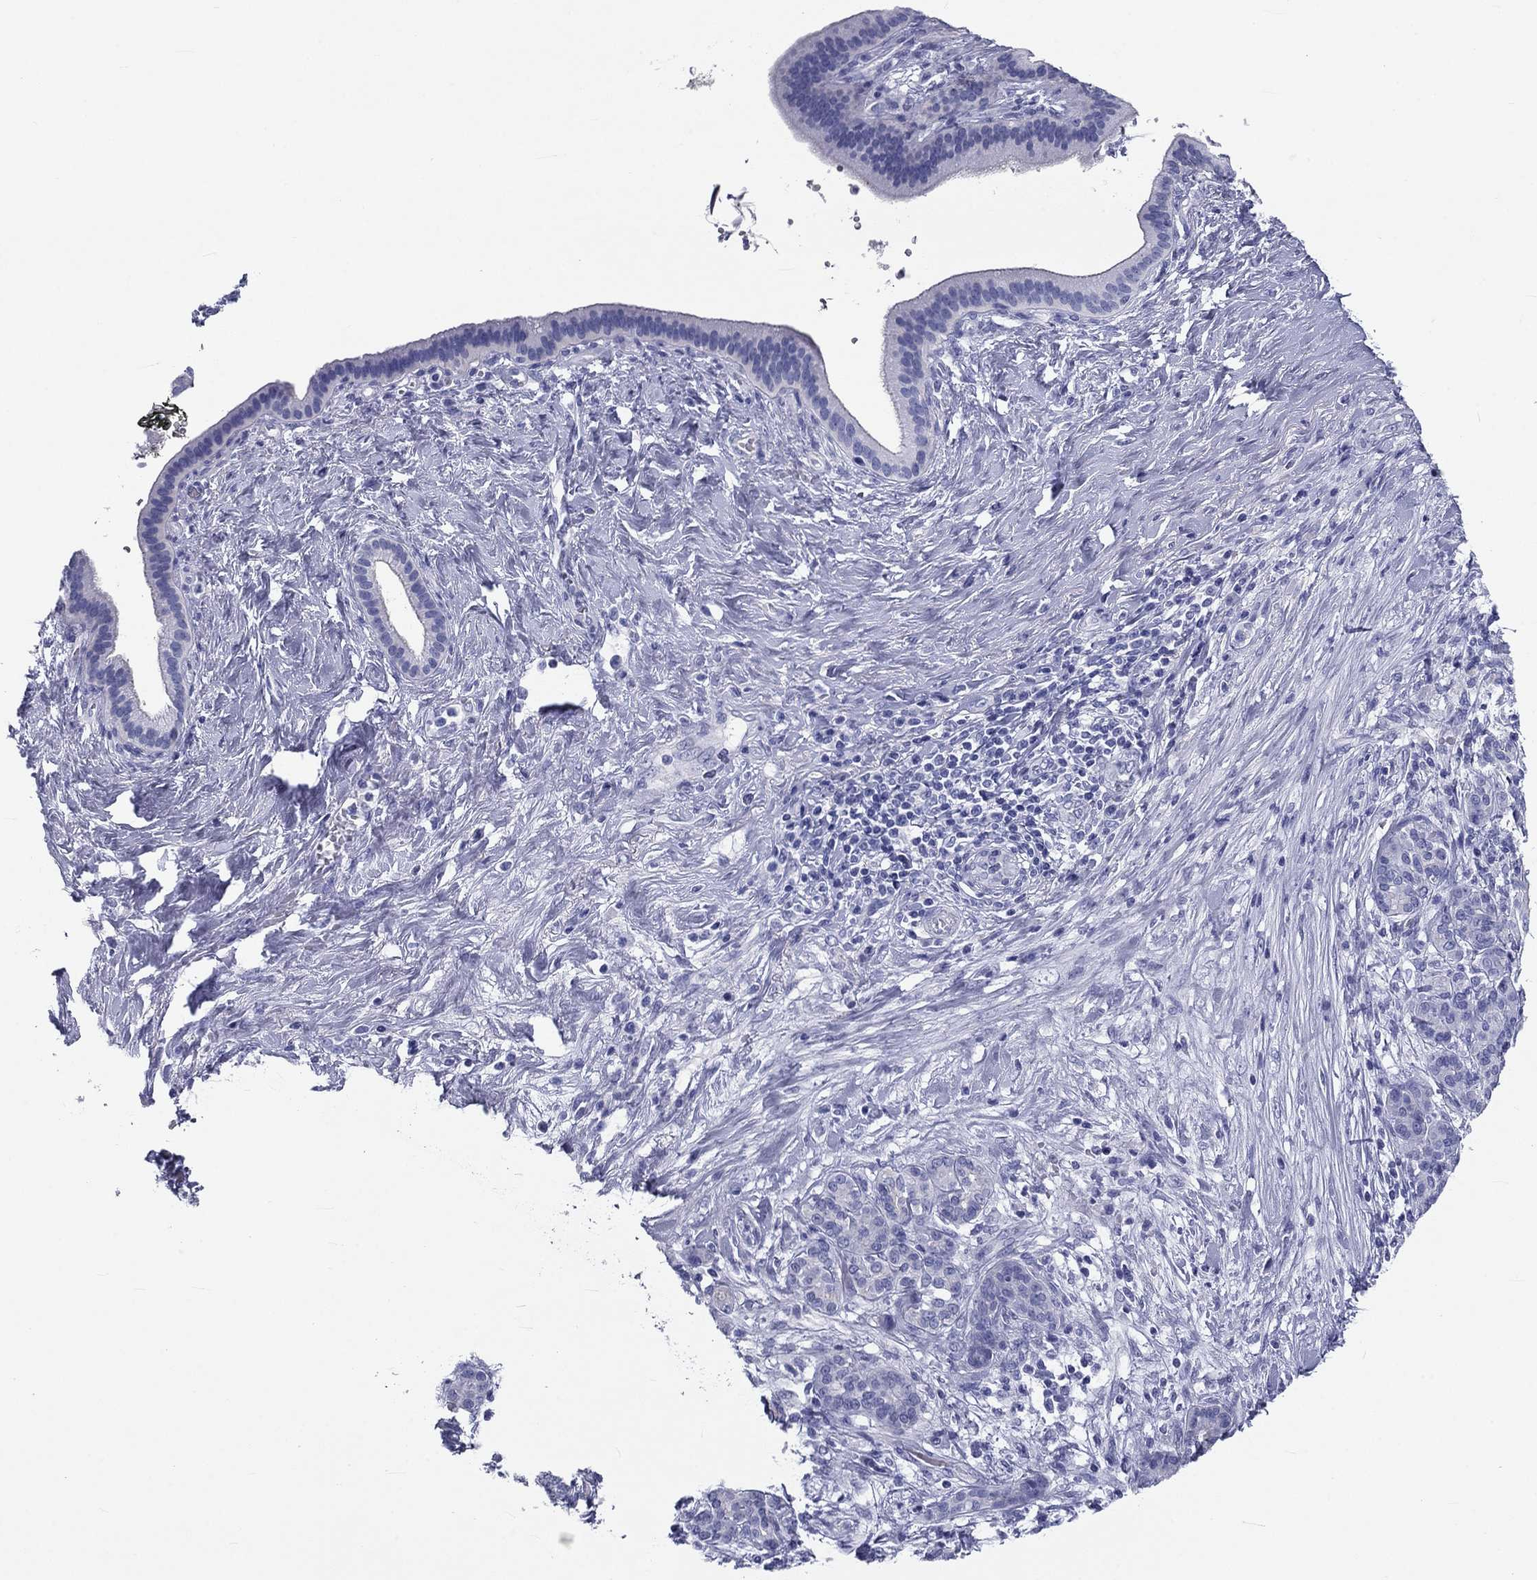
{"staining": {"intensity": "negative", "quantity": "none", "location": "none"}, "tissue": "pancreatic cancer", "cell_type": "Tumor cells", "image_type": "cancer", "snomed": [{"axis": "morphology", "description": "Adenocarcinoma, NOS"}, {"axis": "topography", "description": "Pancreas"}], "caption": "An immunohistochemistry (IHC) histopathology image of pancreatic cancer is shown. There is no staining in tumor cells of pancreatic cancer. (Immunohistochemistry, brightfield microscopy, high magnification).", "gene": "DNALI1", "patient": {"sex": "male", "age": 44}}